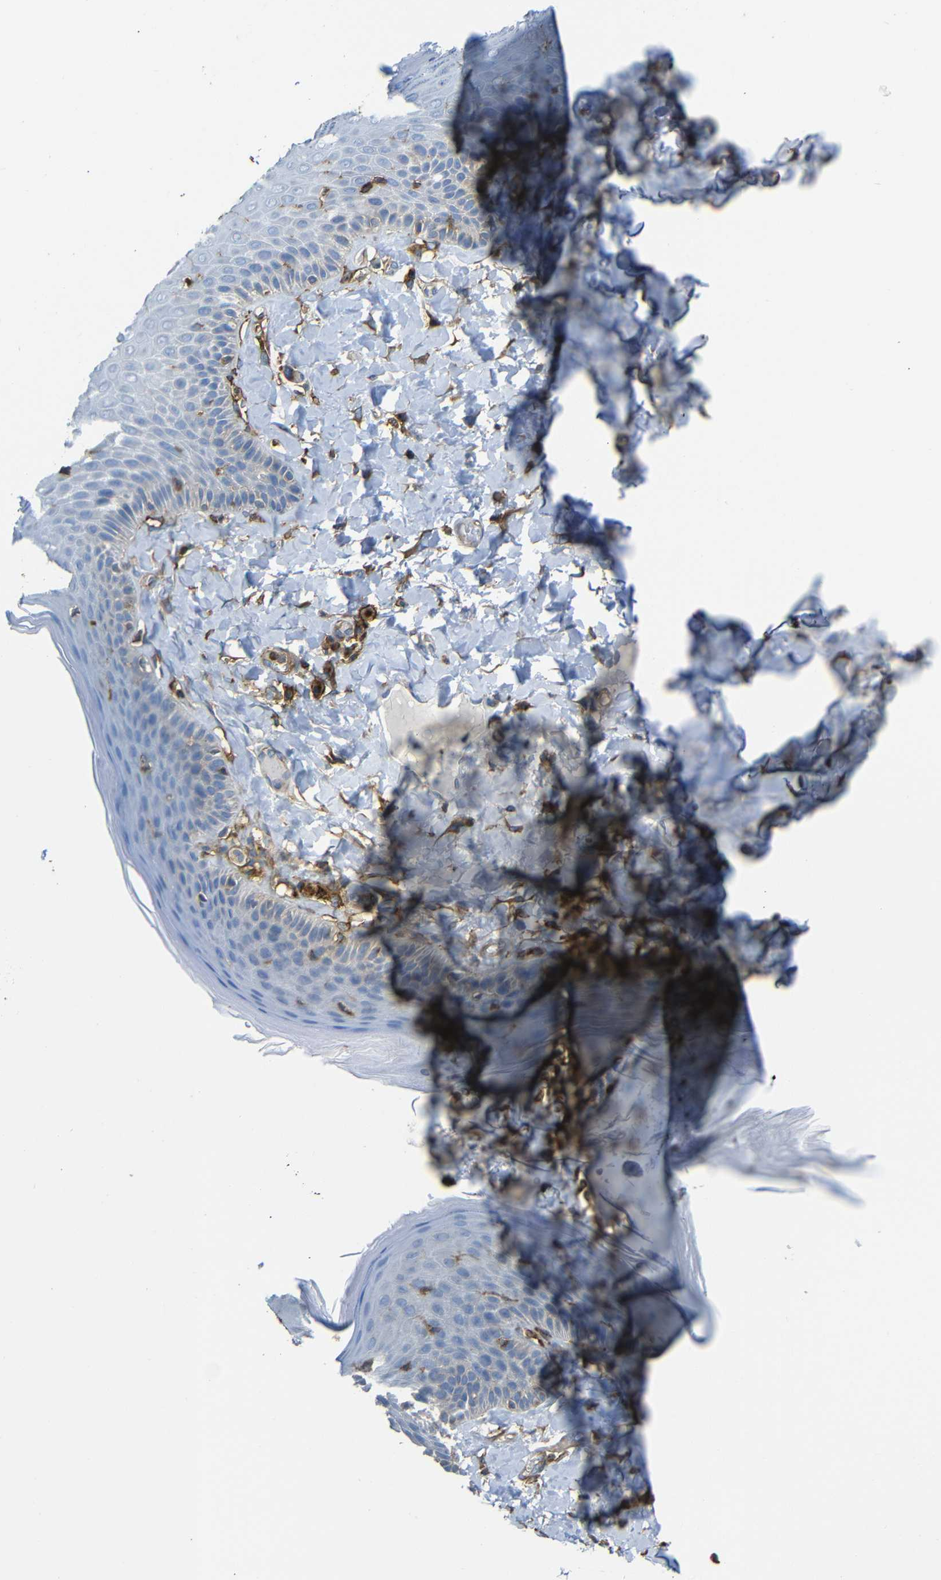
{"staining": {"intensity": "negative", "quantity": "none", "location": "none"}, "tissue": "skin", "cell_type": "Epidermal cells", "image_type": "normal", "snomed": [{"axis": "morphology", "description": "Normal tissue, NOS"}, {"axis": "topography", "description": "Anal"}], "caption": "A high-resolution micrograph shows IHC staining of unremarkable skin, which reveals no significant staining in epidermal cells.", "gene": "ADGRE5", "patient": {"sex": "male", "age": 69}}